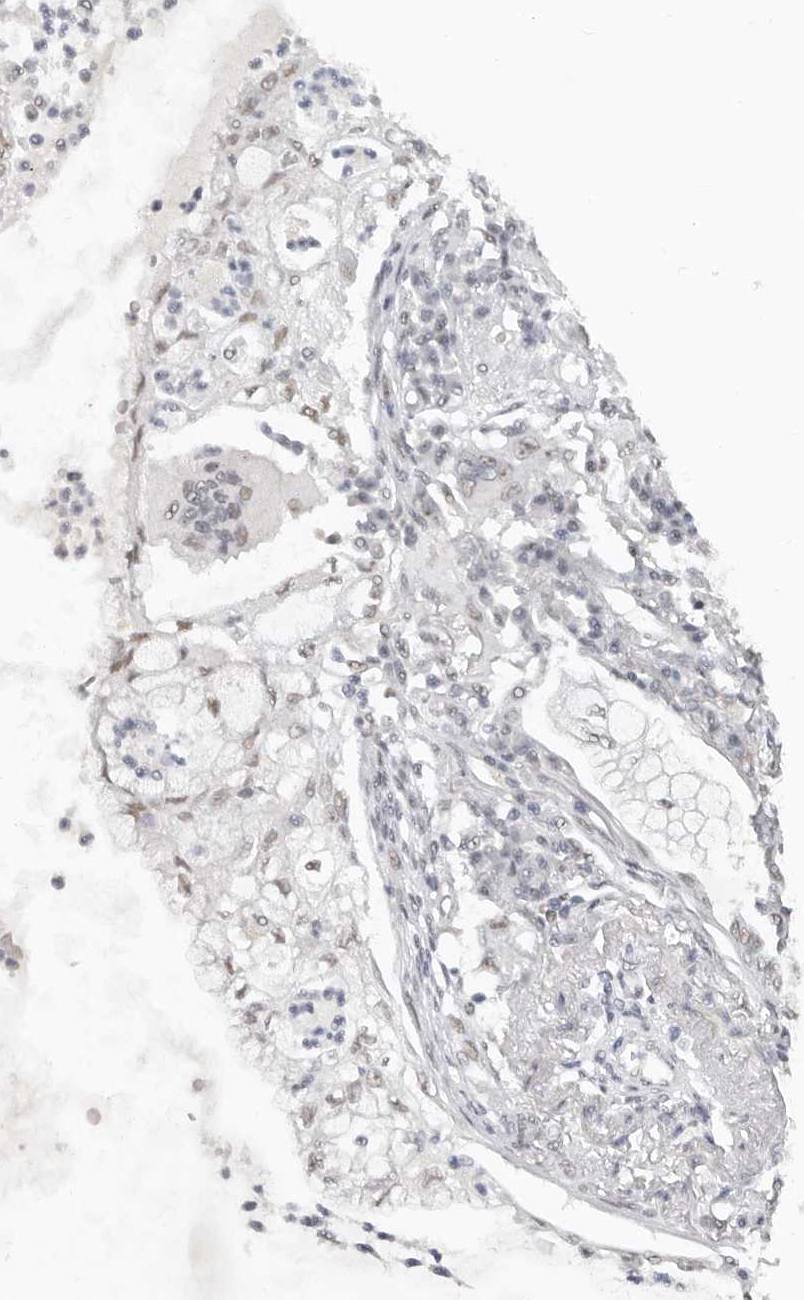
{"staining": {"intensity": "negative", "quantity": "none", "location": "none"}, "tissue": "lung cancer", "cell_type": "Tumor cells", "image_type": "cancer", "snomed": [{"axis": "morphology", "description": "Adenocarcinoma, NOS"}, {"axis": "topography", "description": "Lung"}], "caption": "Lung cancer stained for a protein using immunohistochemistry (IHC) exhibits no positivity tumor cells.", "gene": "LARP7", "patient": {"sex": "female", "age": 70}}